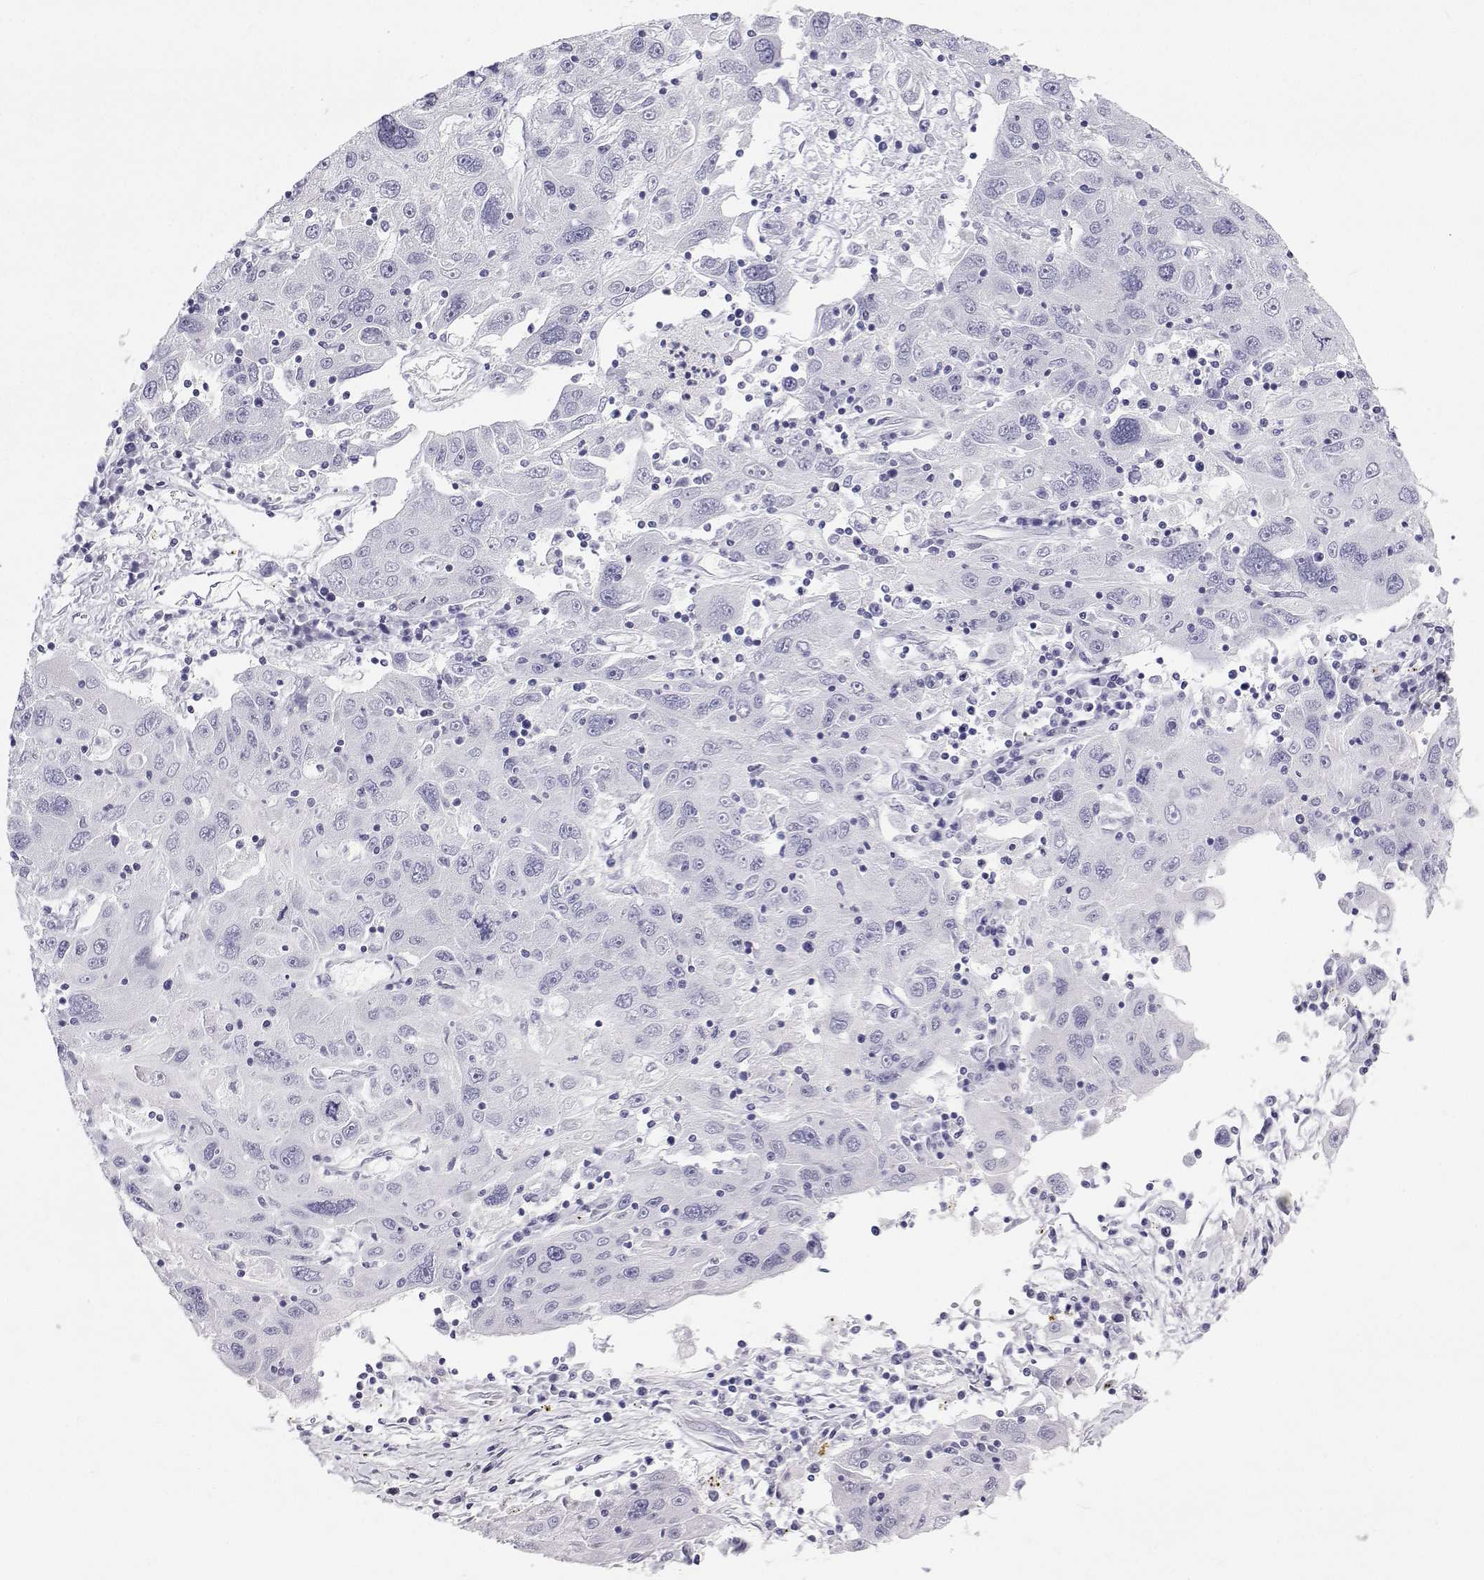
{"staining": {"intensity": "negative", "quantity": "none", "location": "none"}, "tissue": "stomach cancer", "cell_type": "Tumor cells", "image_type": "cancer", "snomed": [{"axis": "morphology", "description": "Adenocarcinoma, NOS"}, {"axis": "topography", "description": "Stomach"}], "caption": "IHC of human stomach cancer reveals no expression in tumor cells.", "gene": "BHMT", "patient": {"sex": "male", "age": 56}}